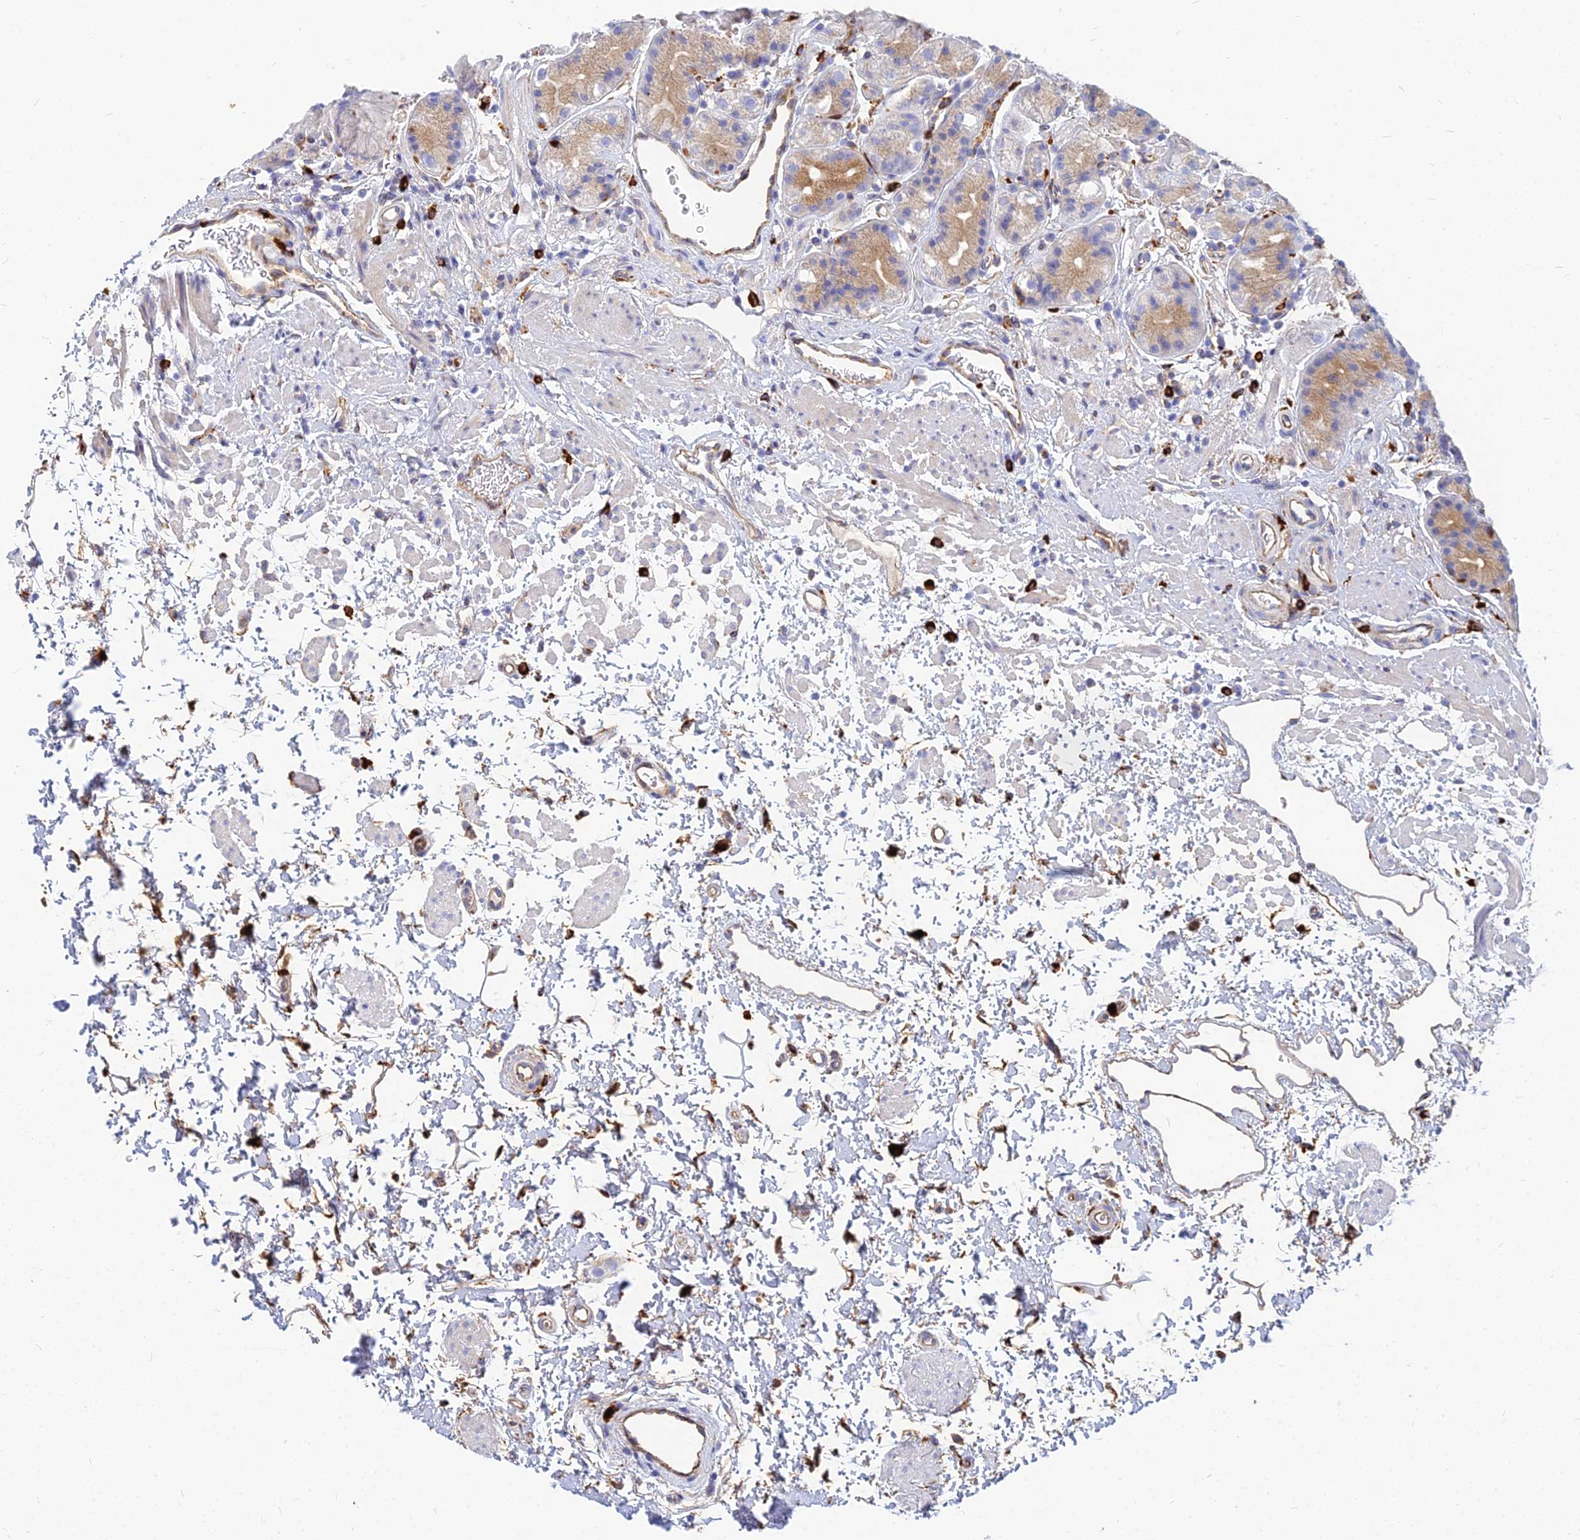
{"staining": {"intensity": "moderate", "quantity": "25%-75%", "location": "cytoplasmic/membranous"}, "tissue": "stomach", "cell_type": "Glandular cells", "image_type": "normal", "snomed": [{"axis": "morphology", "description": "Normal tissue, NOS"}, {"axis": "topography", "description": "Stomach"}], "caption": "A high-resolution image shows IHC staining of unremarkable stomach, which exhibits moderate cytoplasmic/membranous staining in about 25%-75% of glandular cells. The staining is performed using DAB brown chromogen to label protein expression. The nuclei are counter-stained blue using hematoxylin.", "gene": "VAT1", "patient": {"sex": "male", "age": 63}}